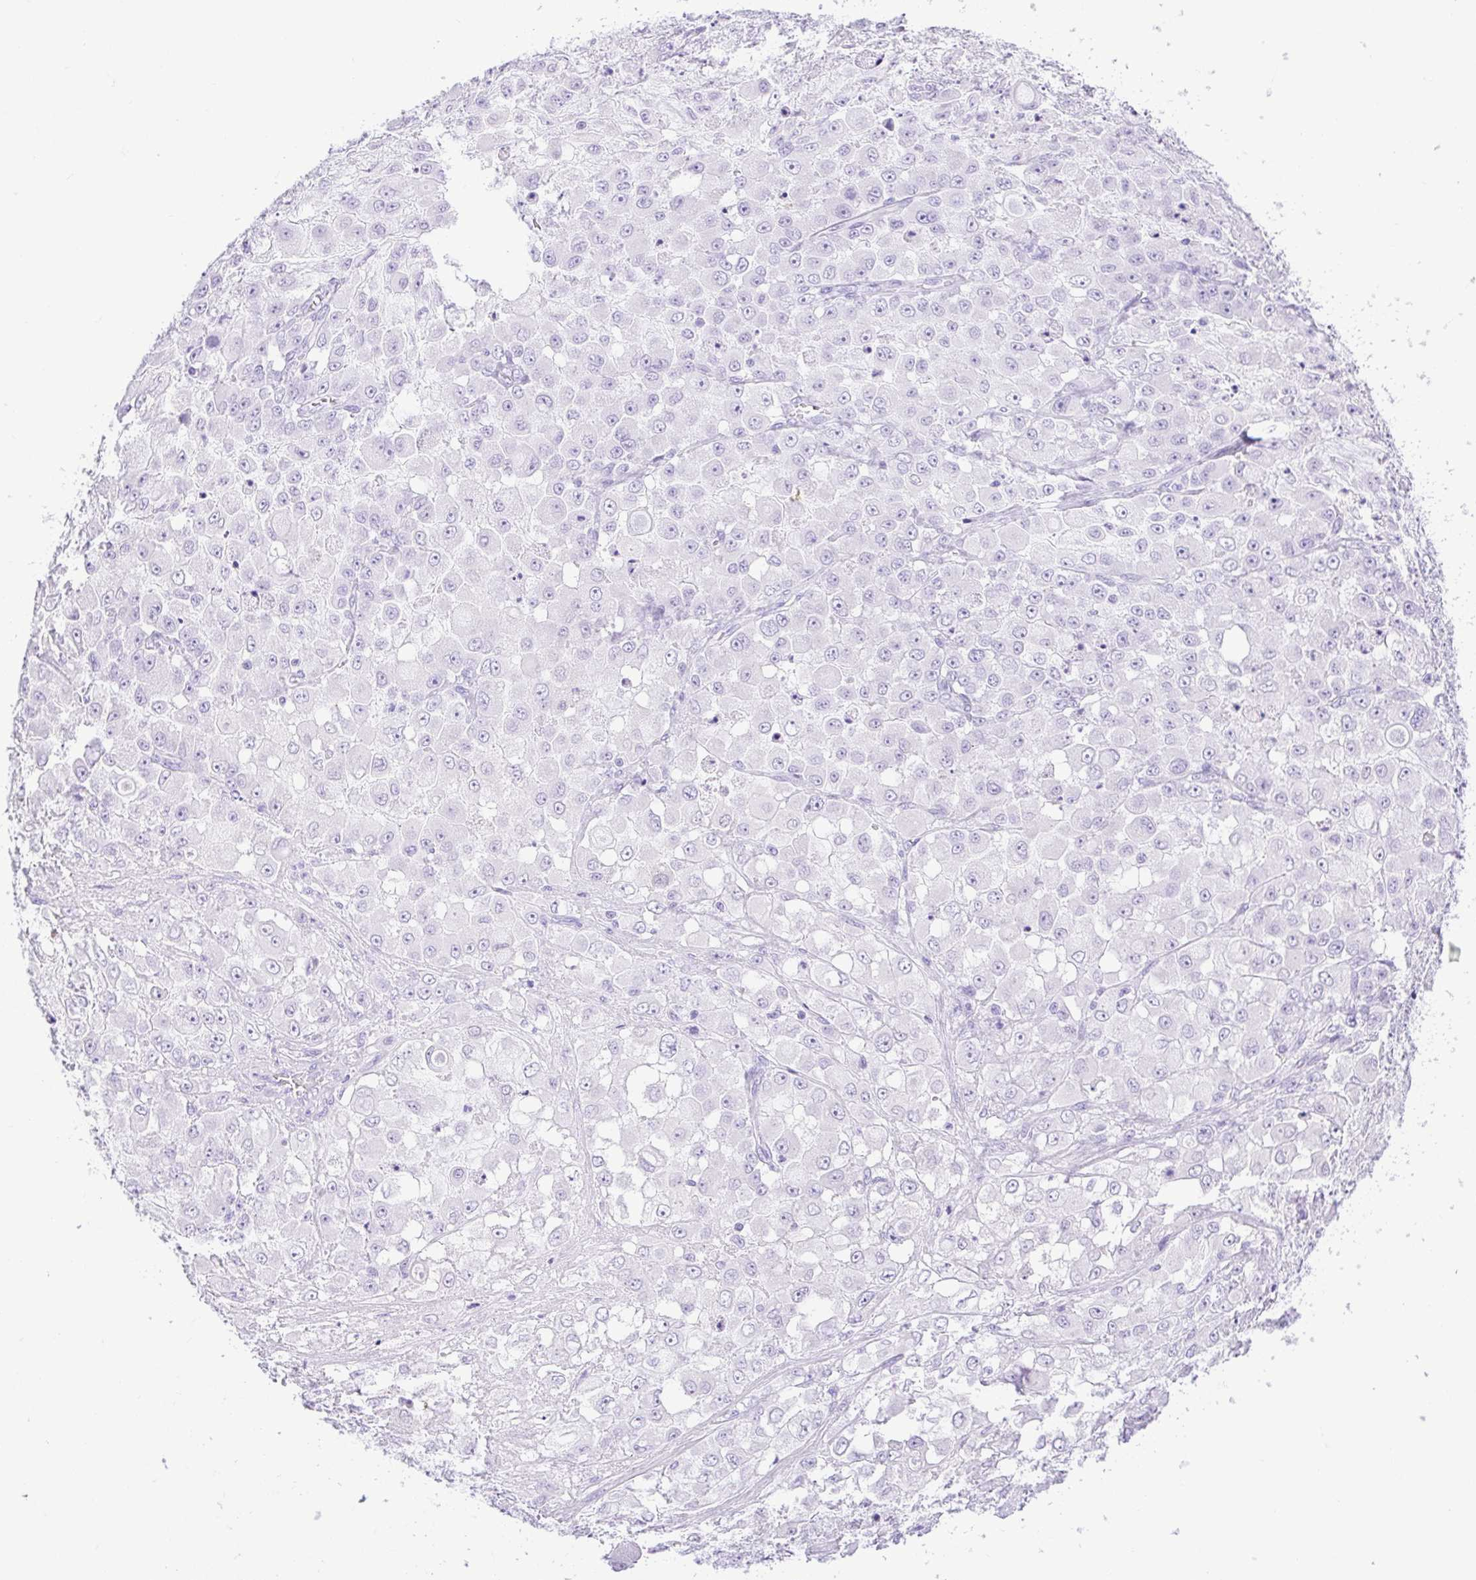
{"staining": {"intensity": "negative", "quantity": "none", "location": "none"}, "tissue": "stomach cancer", "cell_type": "Tumor cells", "image_type": "cancer", "snomed": [{"axis": "morphology", "description": "Adenocarcinoma, NOS"}, {"axis": "topography", "description": "Stomach"}], "caption": "Immunohistochemical staining of adenocarcinoma (stomach) exhibits no significant staining in tumor cells.", "gene": "CDSN", "patient": {"sex": "female", "age": 76}}